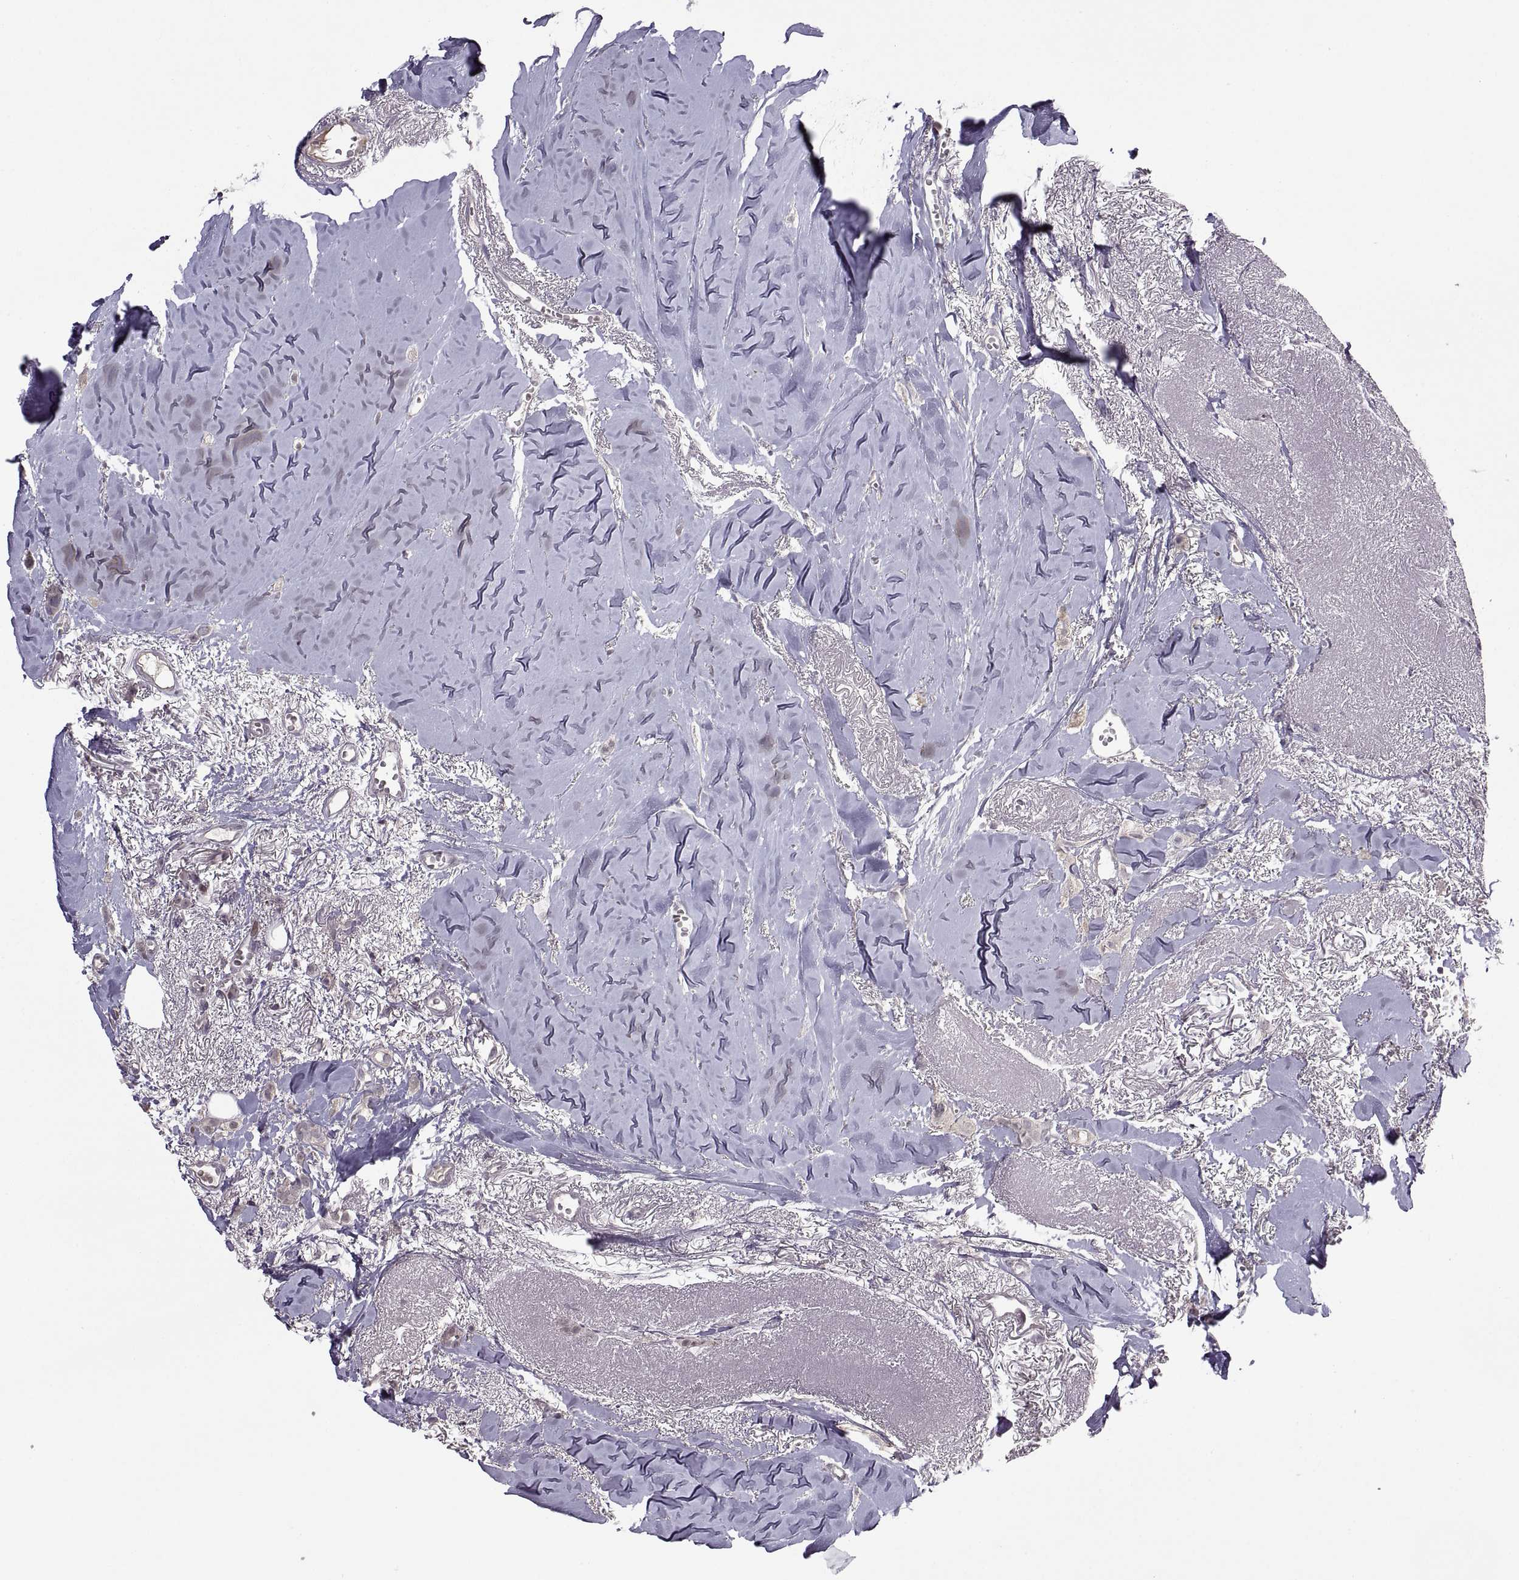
{"staining": {"intensity": "negative", "quantity": "none", "location": "none"}, "tissue": "breast cancer", "cell_type": "Tumor cells", "image_type": "cancer", "snomed": [{"axis": "morphology", "description": "Duct carcinoma"}, {"axis": "topography", "description": "Breast"}], "caption": "The photomicrograph reveals no significant expression in tumor cells of breast cancer (intraductal carcinoma).", "gene": "NMNAT2", "patient": {"sex": "female", "age": 85}}